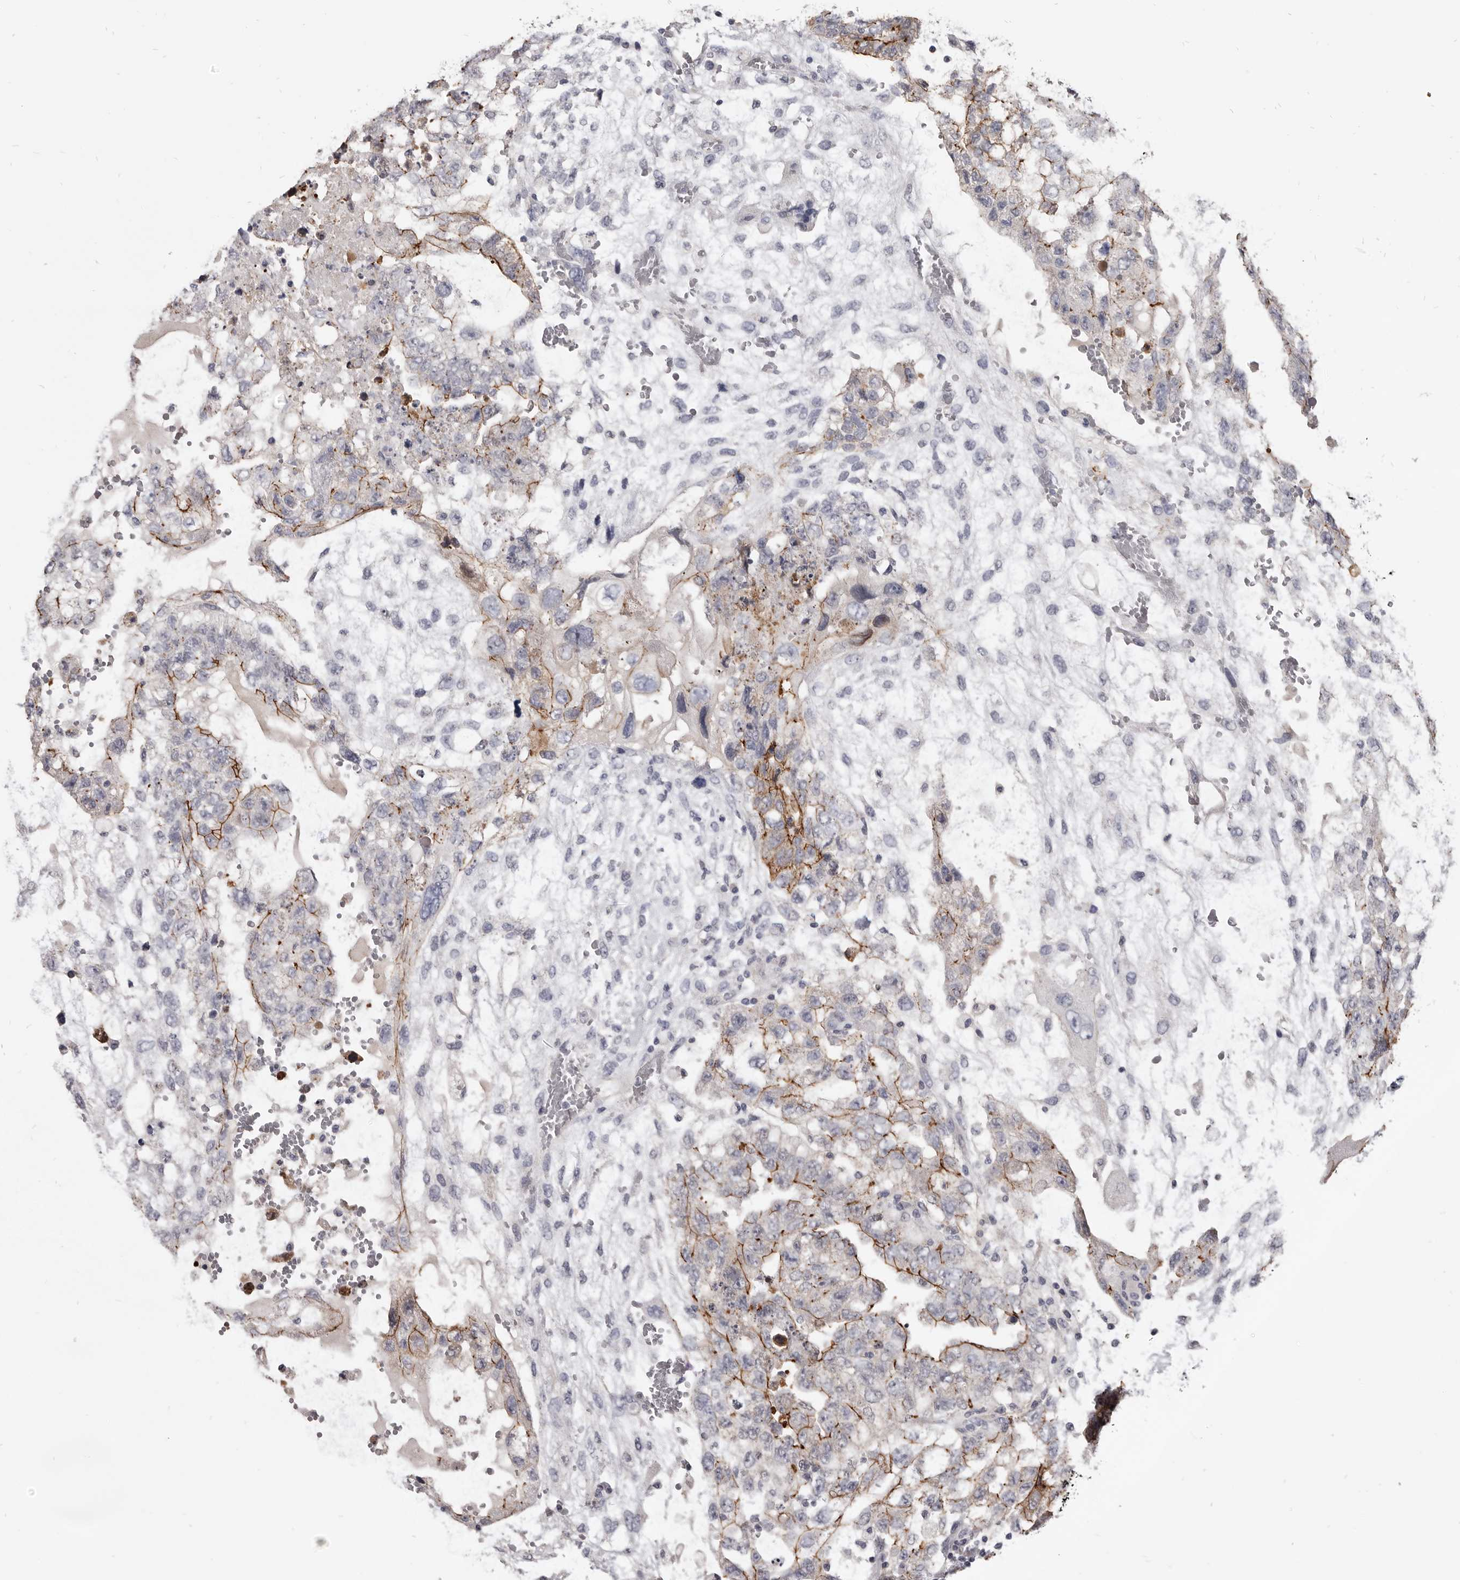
{"staining": {"intensity": "moderate", "quantity": "25%-75%", "location": "cytoplasmic/membranous"}, "tissue": "testis cancer", "cell_type": "Tumor cells", "image_type": "cancer", "snomed": [{"axis": "morphology", "description": "Carcinoma, Embryonal, NOS"}, {"axis": "topography", "description": "Testis"}], "caption": "Immunohistochemistry (IHC) of testis embryonal carcinoma displays medium levels of moderate cytoplasmic/membranous positivity in approximately 25%-75% of tumor cells.", "gene": "CGN", "patient": {"sex": "male", "age": 36}}